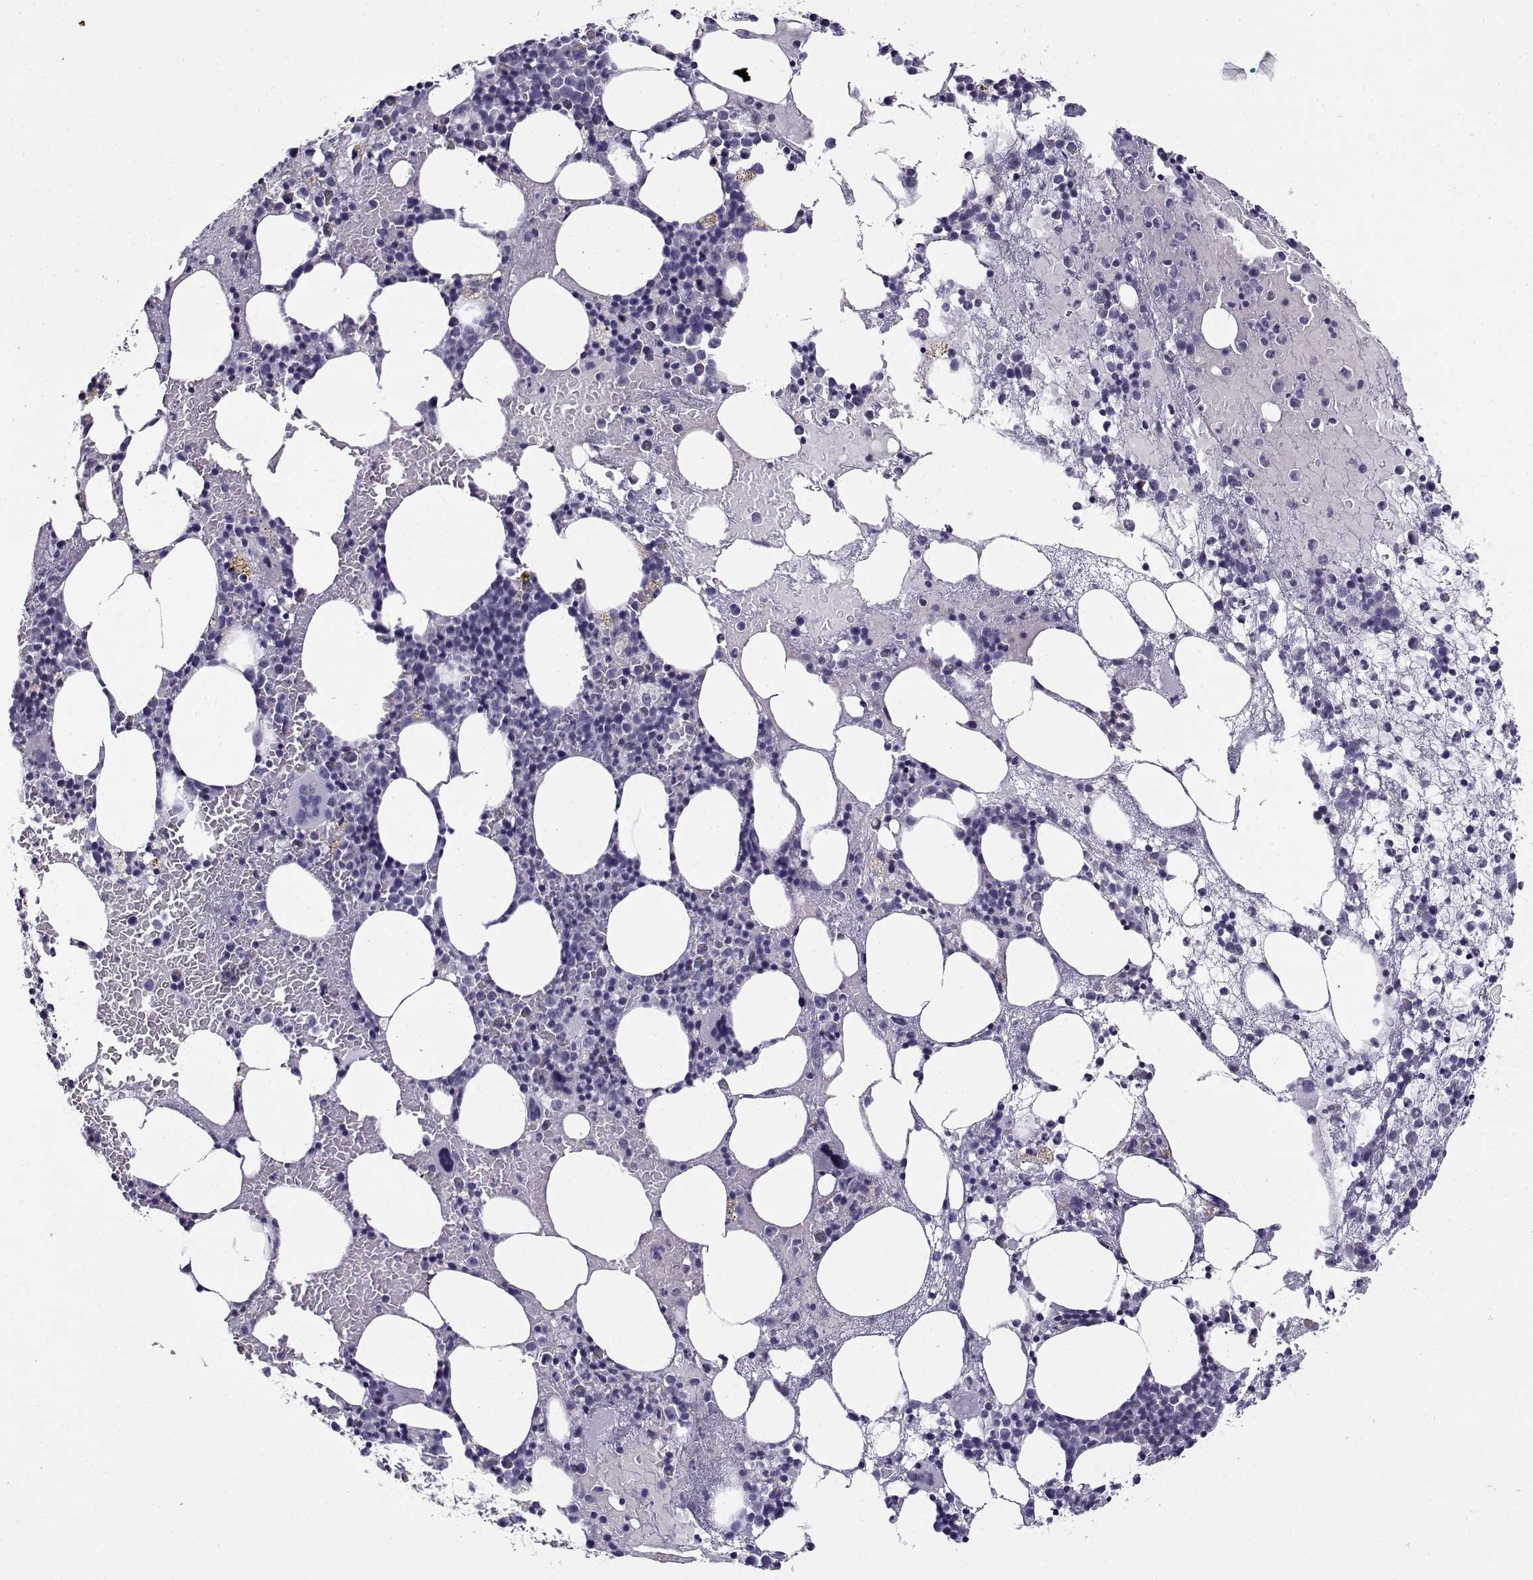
{"staining": {"intensity": "negative", "quantity": "none", "location": "none"}, "tissue": "bone marrow", "cell_type": "Hematopoietic cells", "image_type": "normal", "snomed": [{"axis": "morphology", "description": "Normal tissue, NOS"}, {"axis": "topography", "description": "Bone marrow"}], "caption": "Immunohistochemical staining of normal bone marrow demonstrates no significant positivity in hematopoietic cells. (DAB (3,3'-diaminobenzidine) immunohistochemistry visualized using brightfield microscopy, high magnification).", "gene": "GTSF1L", "patient": {"sex": "male", "age": 54}}